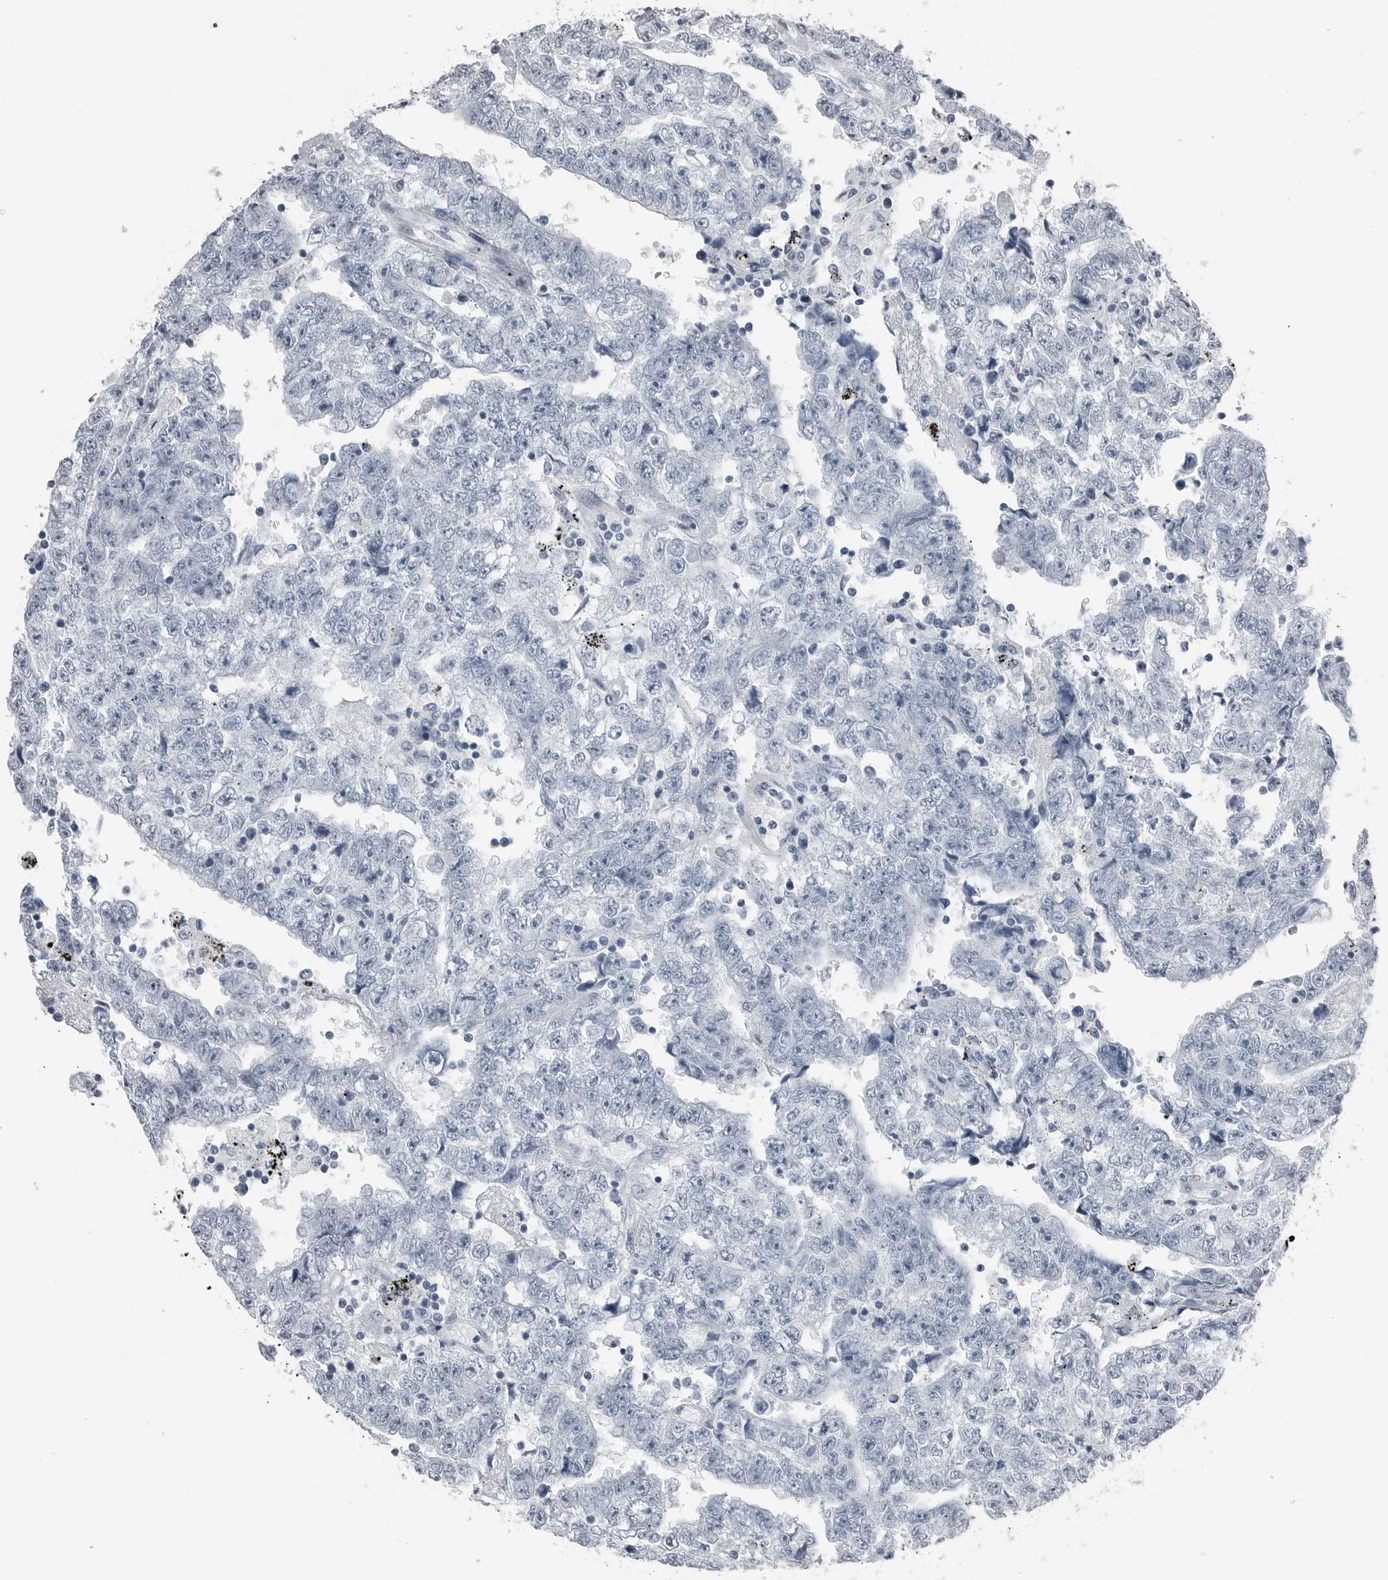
{"staining": {"intensity": "negative", "quantity": "none", "location": "none"}, "tissue": "testis cancer", "cell_type": "Tumor cells", "image_type": "cancer", "snomed": [{"axis": "morphology", "description": "Carcinoma, Embryonal, NOS"}, {"axis": "topography", "description": "Testis"}], "caption": "This is an IHC histopathology image of human embryonal carcinoma (testis). There is no staining in tumor cells.", "gene": "SPINK1", "patient": {"sex": "male", "age": 25}}